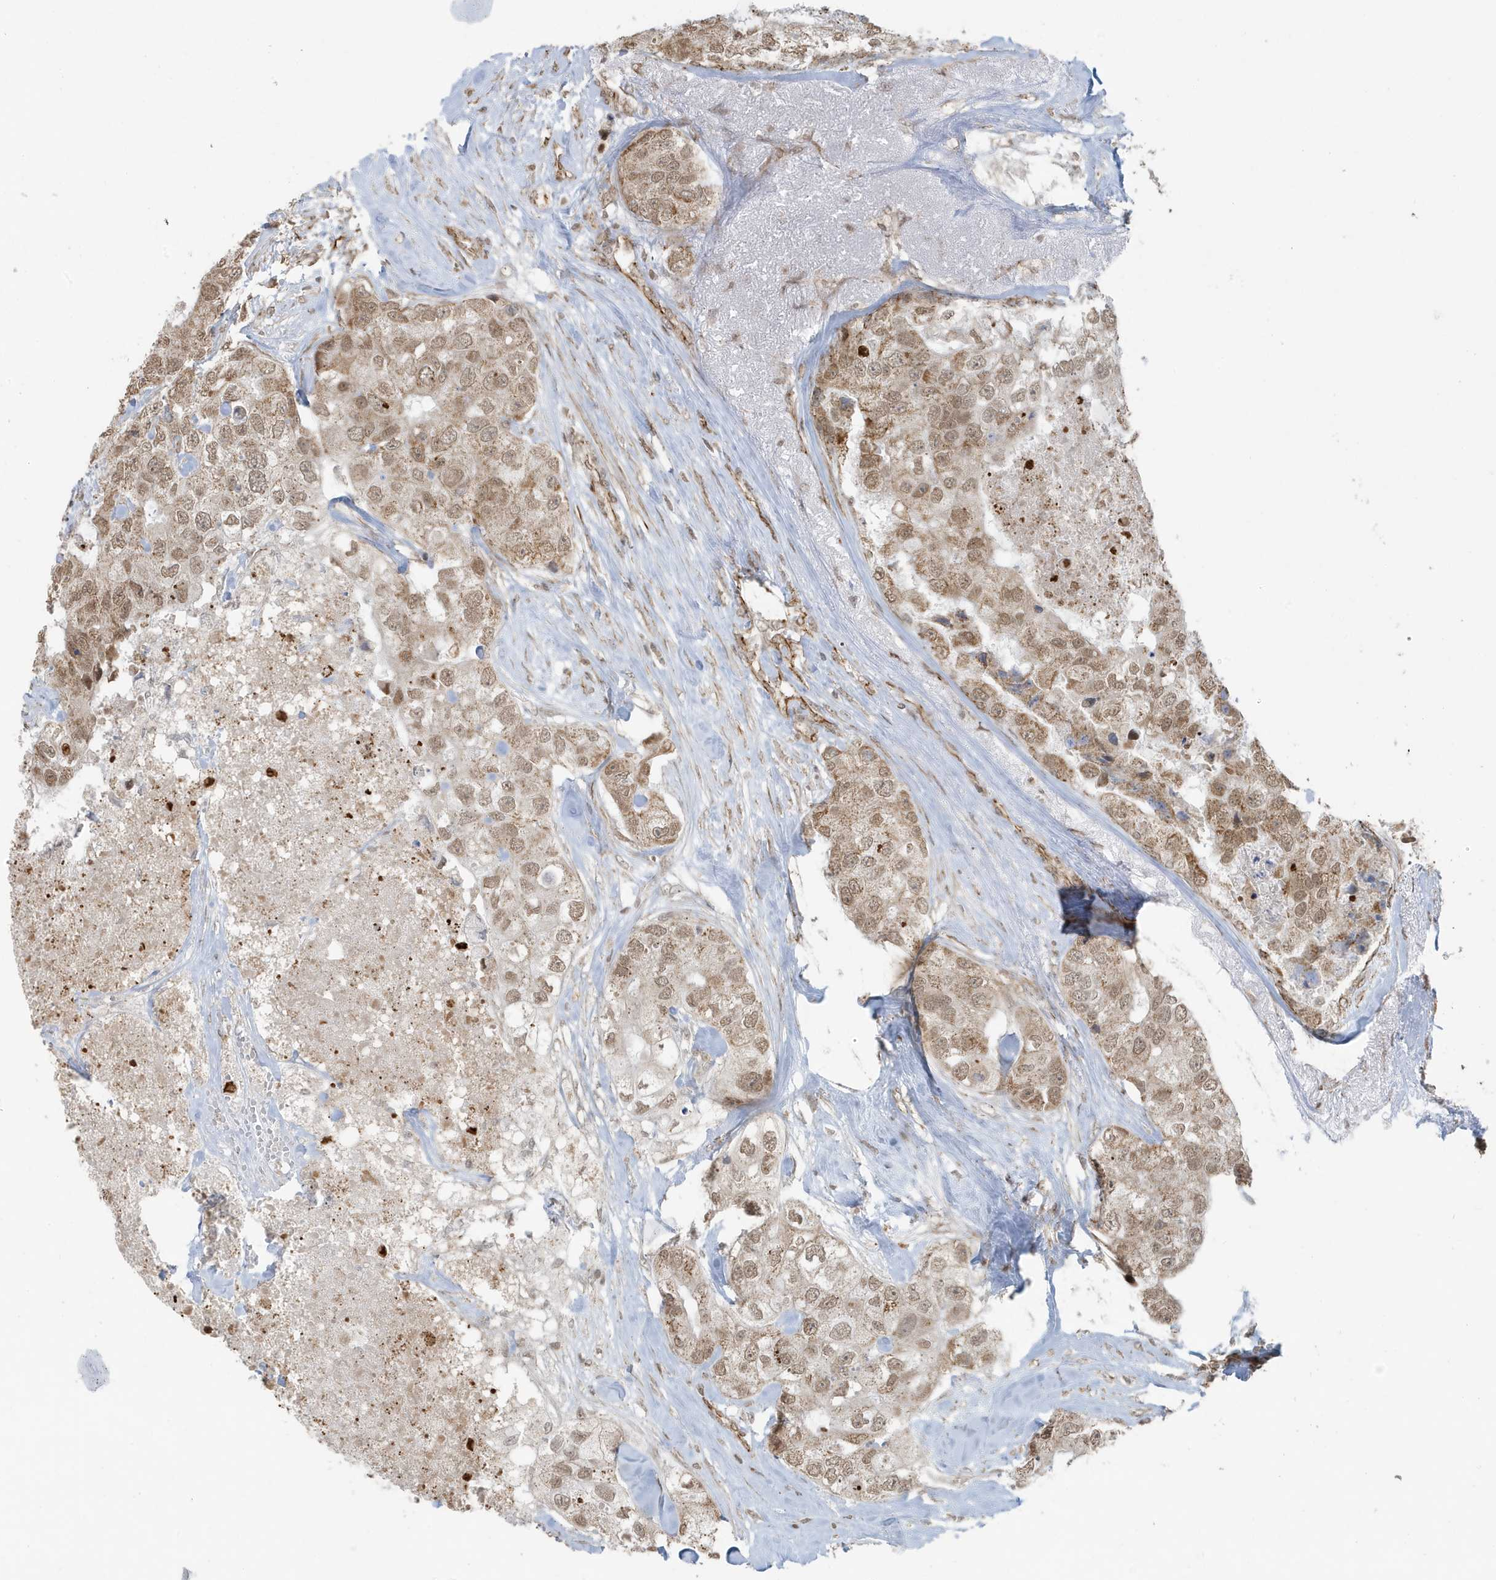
{"staining": {"intensity": "moderate", "quantity": ">75%", "location": "cytoplasmic/membranous,nuclear"}, "tissue": "breast cancer", "cell_type": "Tumor cells", "image_type": "cancer", "snomed": [{"axis": "morphology", "description": "Duct carcinoma"}, {"axis": "topography", "description": "Breast"}], "caption": "Protein expression analysis of breast invasive ductal carcinoma reveals moderate cytoplasmic/membranous and nuclear positivity in about >75% of tumor cells.", "gene": "CHCHD4", "patient": {"sex": "female", "age": 62}}